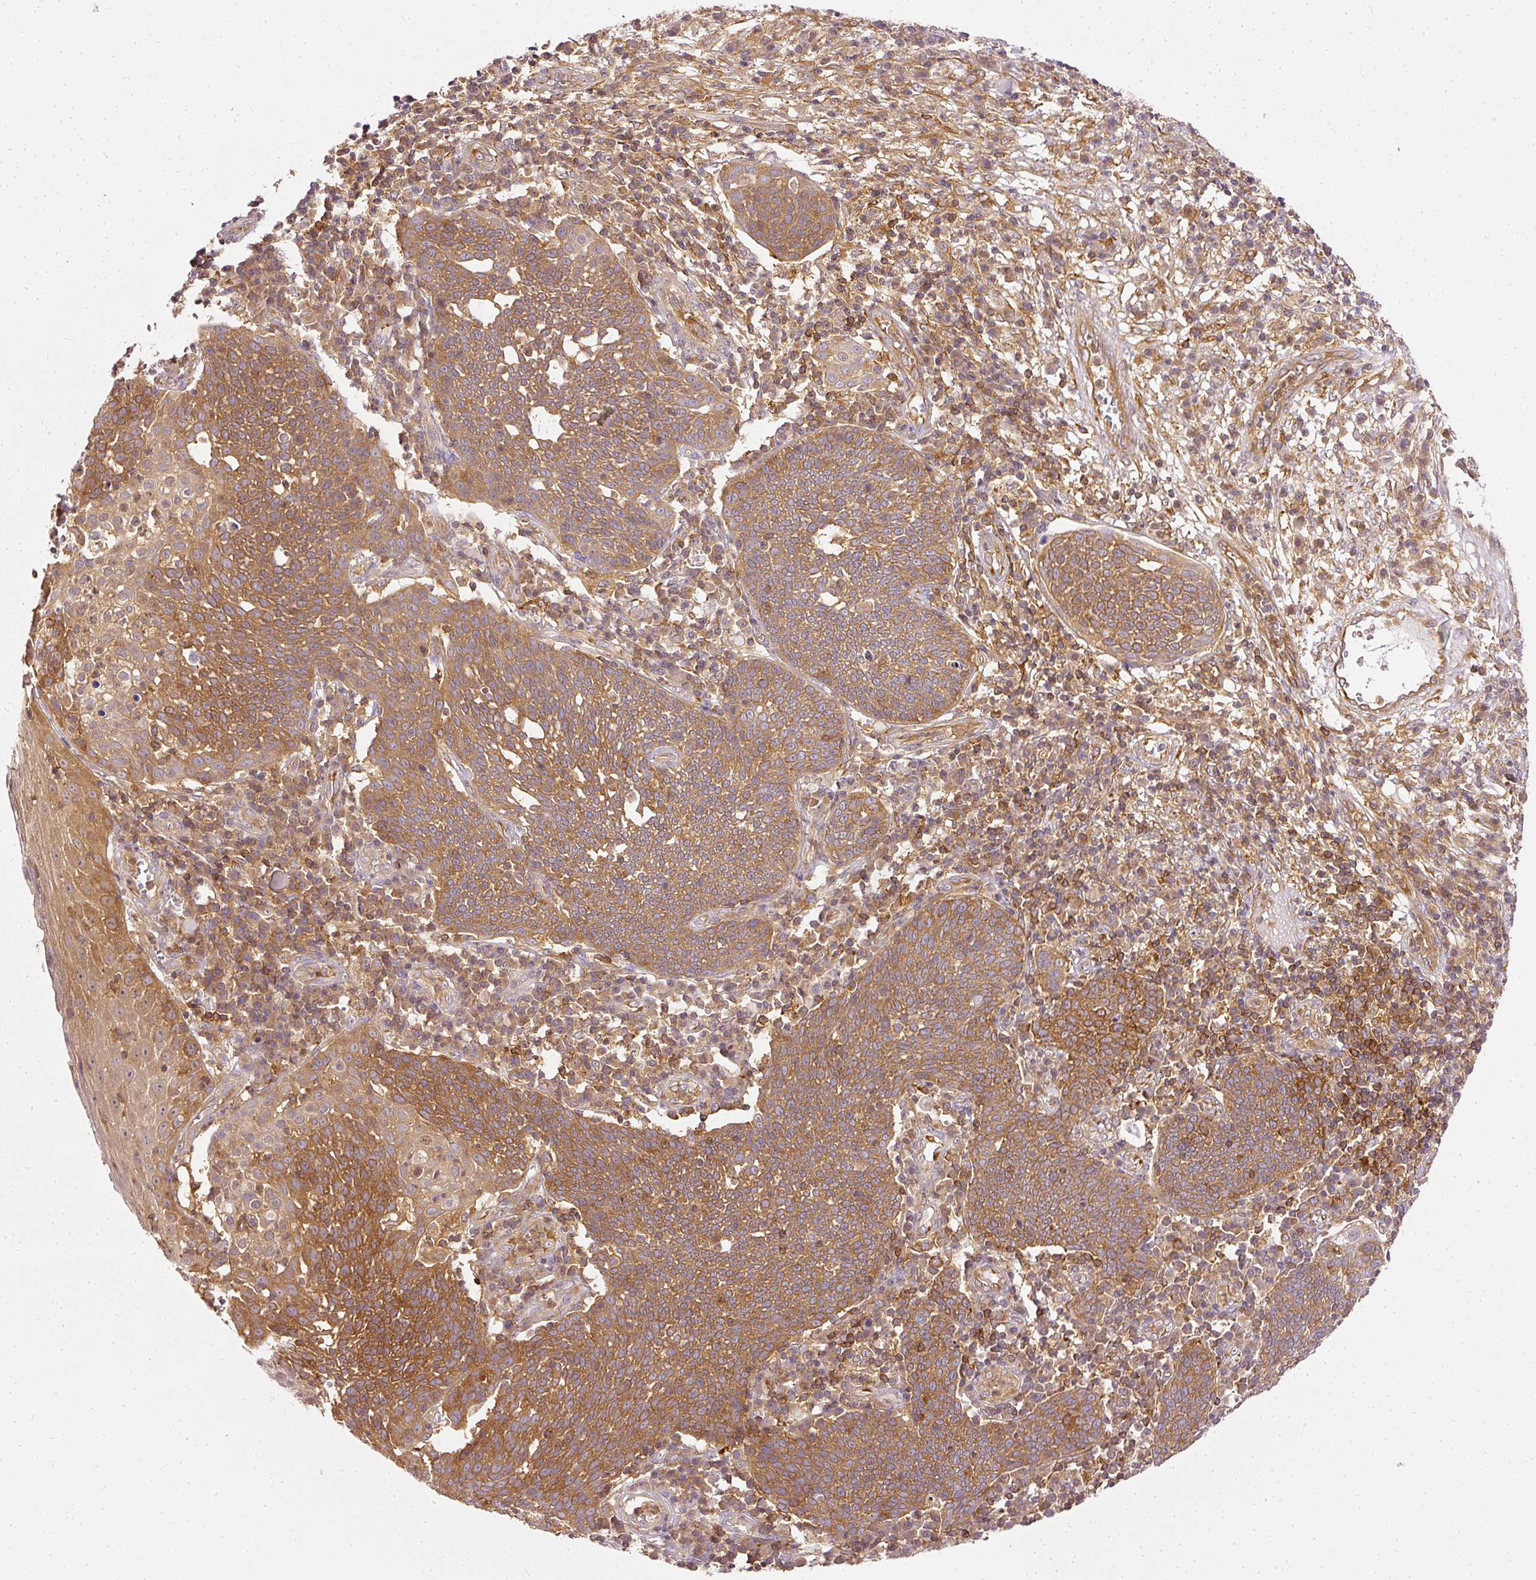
{"staining": {"intensity": "moderate", "quantity": ">75%", "location": "cytoplasmic/membranous"}, "tissue": "cervical cancer", "cell_type": "Tumor cells", "image_type": "cancer", "snomed": [{"axis": "morphology", "description": "Squamous cell carcinoma, NOS"}, {"axis": "topography", "description": "Cervix"}], "caption": "The micrograph shows a brown stain indicating the presence of a protein in the cytoplasmic/membranous of tumor cells in cervical cancer (squamous cell carcinoma).", "gene": "ARMH3", "patient": {"sex": "female", "age": 34}}